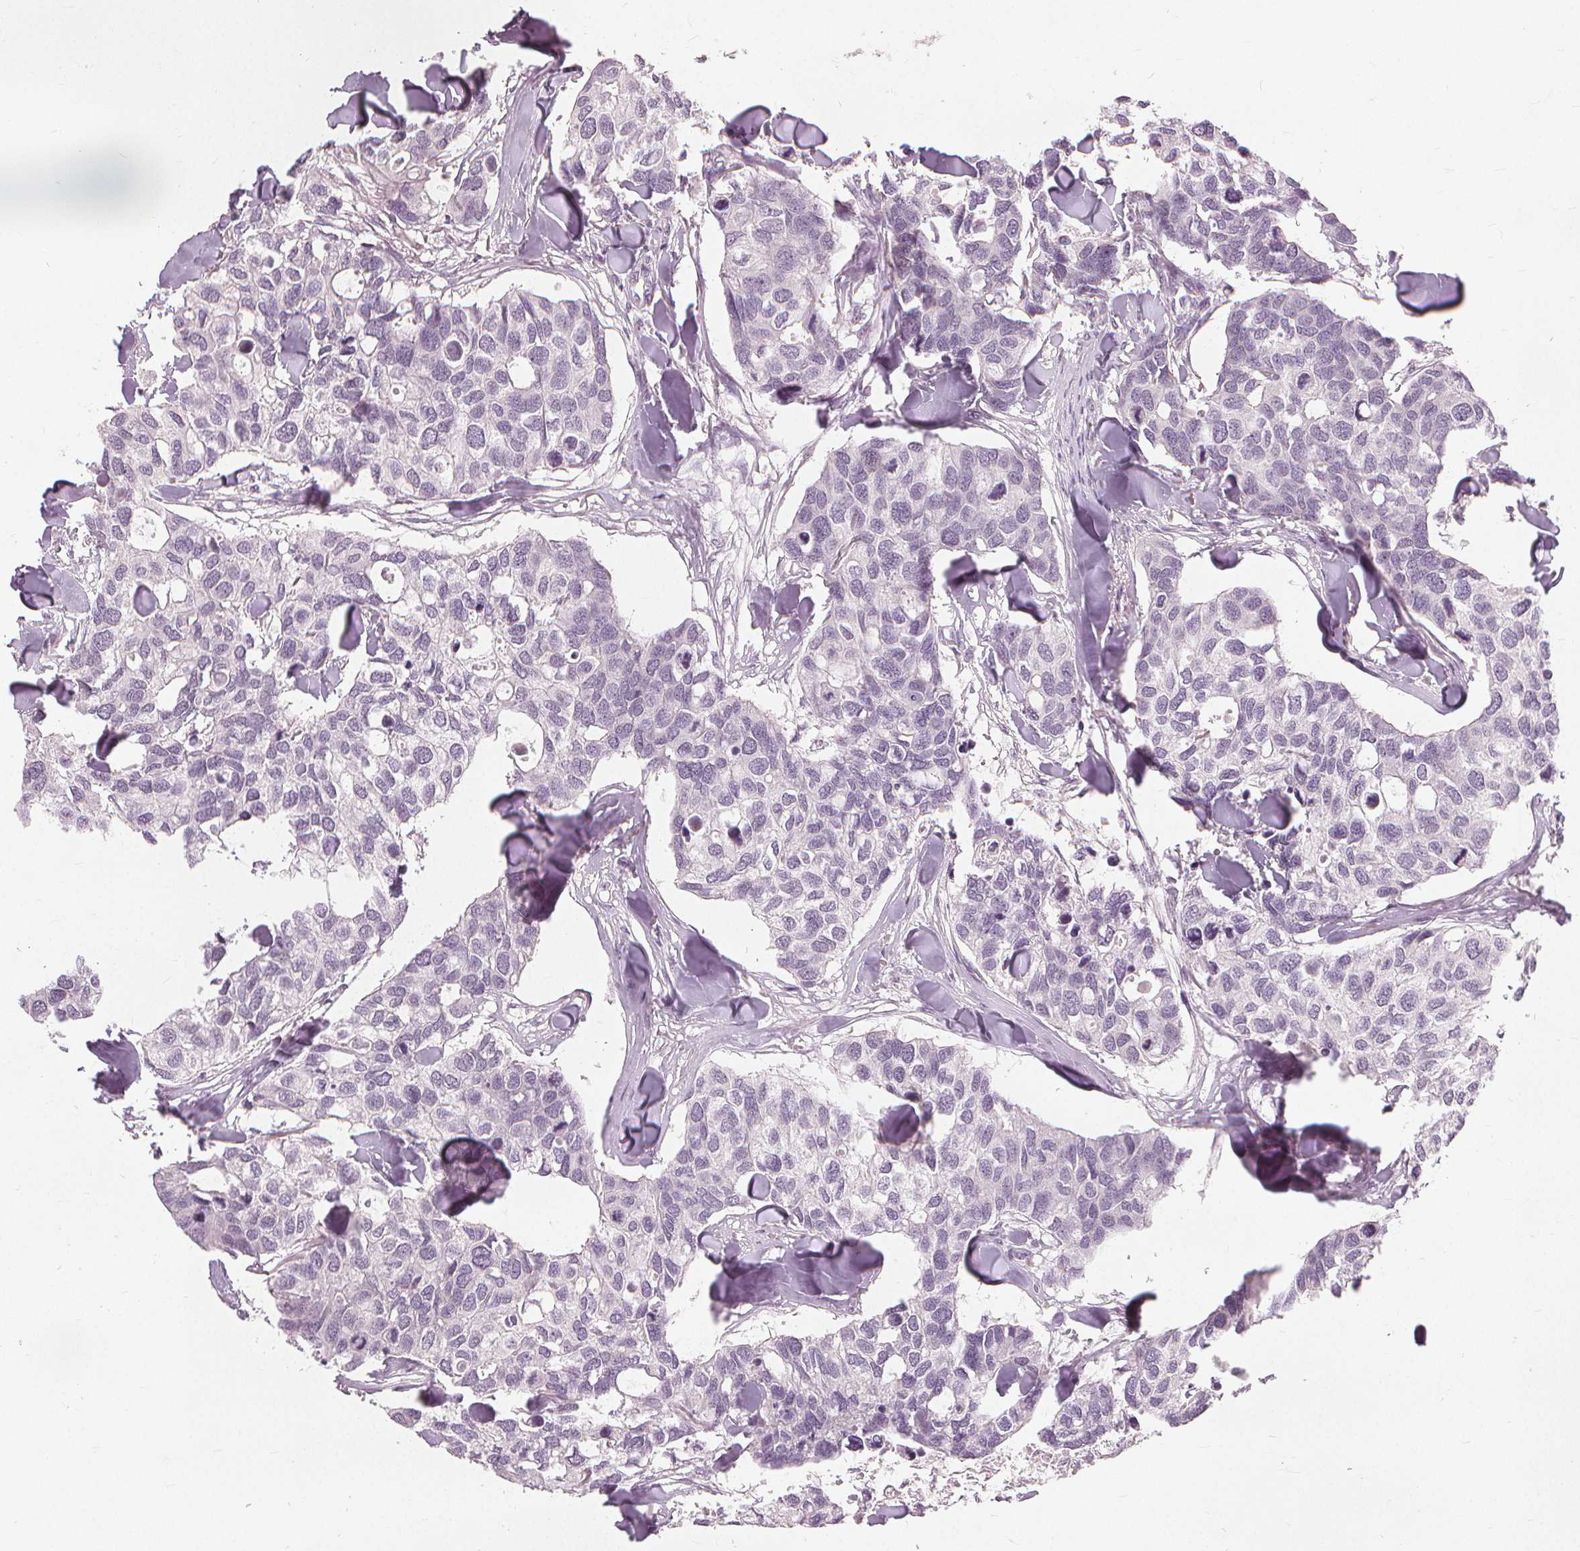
{"staining": {"intensity": "negative", "quantity": "none", "location": "none"}, "tissue": "breast cancer", "cell_type": "Tumor cells", "image_type": "cancer", "snomed": [{"axis": "morphology", "description": "Duct carcinoma"}, {"axis": "topography", "description": "Breast"}], "caption": "This is an immunohistochemistry micrograph of human breast cancer (intraductal carcinoma). There is no expression in tumor cells.", "gene": "SFTPD", "patient": {"sex": "female", "age": 83}}